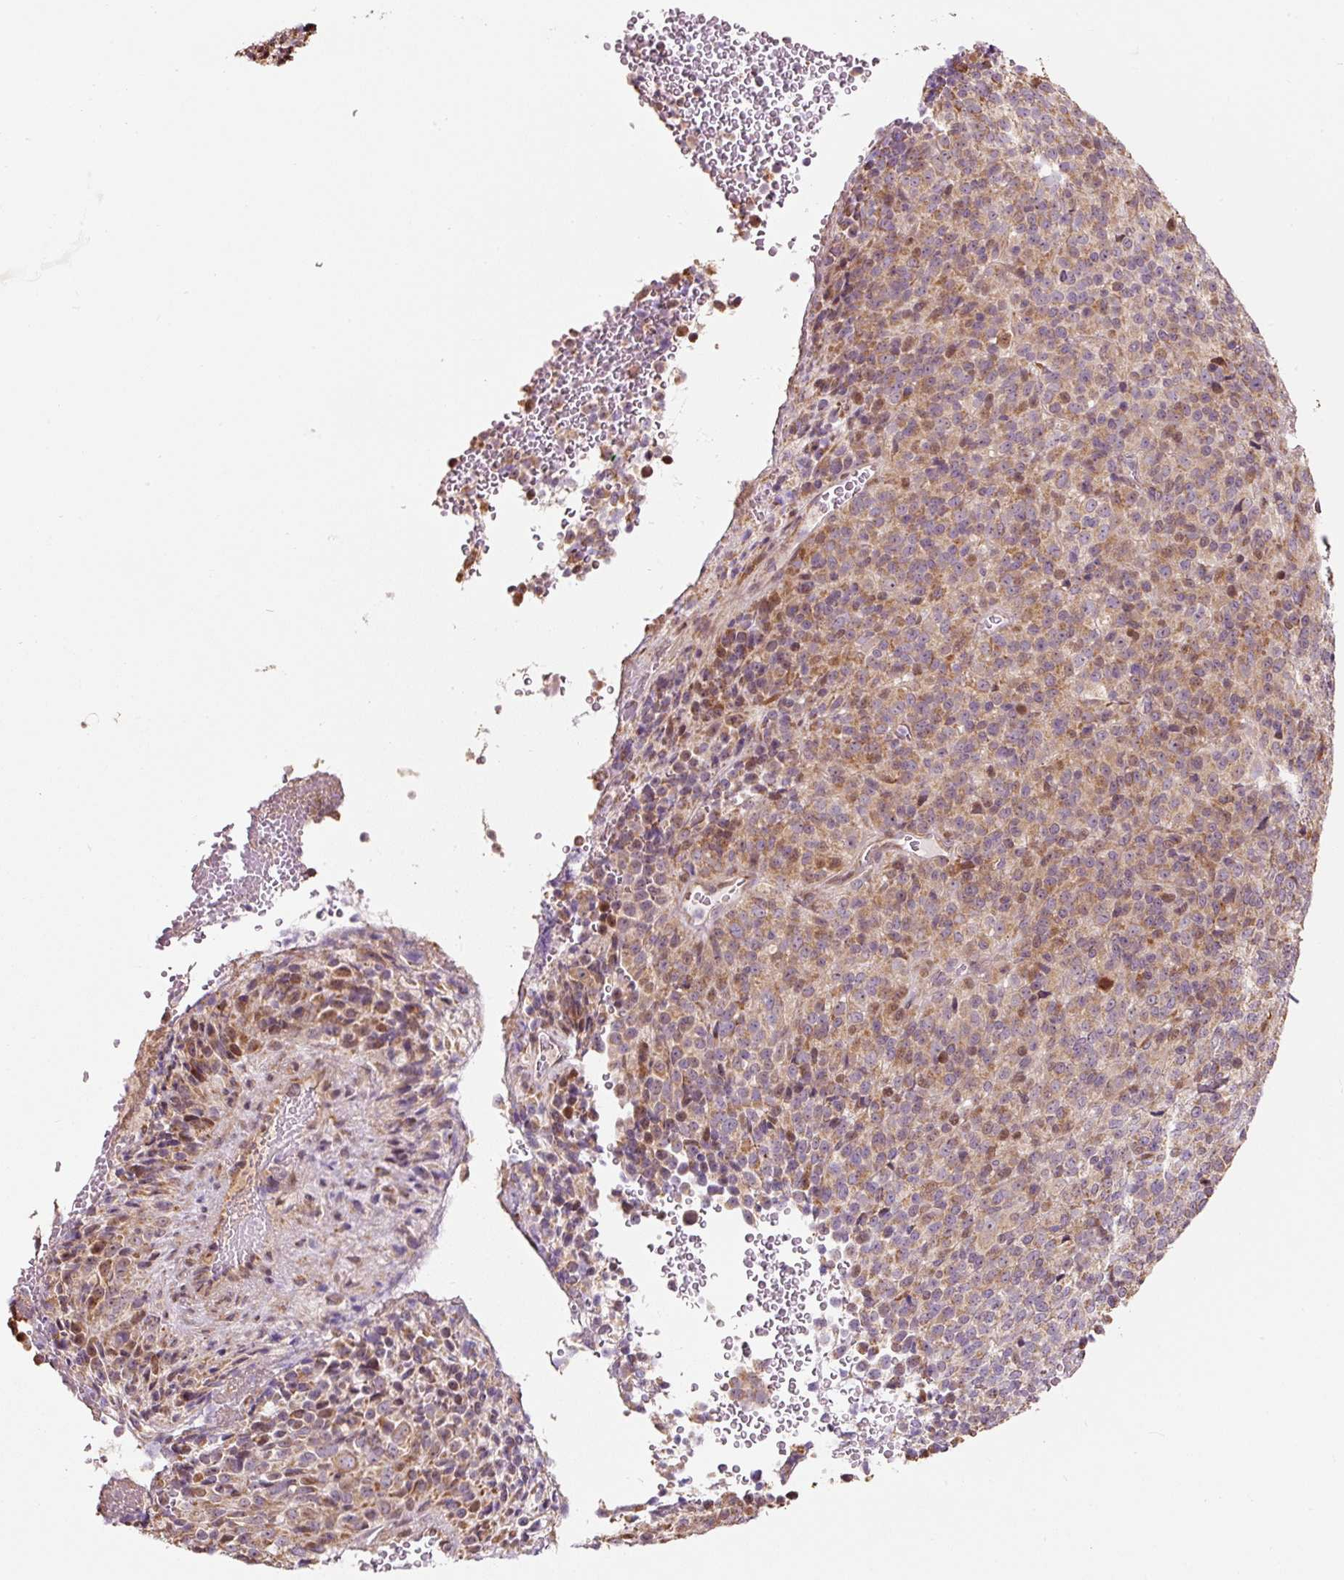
{"staining": {"intensity": "moderate", "quantity": "25%-75%", "location": "cytoplasmic/membranous"}, "tissue": "melanoma", "cell_type": "Tumor cells", "image_type": "cancer", "snomed": [{"axis": "morphology", "description": "Malignant melanoma, Metastatic site"}, {"axis": "topography", "description": "Brain"}], "caption": "A photomicrograph showing moderate cytoplasmic/membranous expression in about 25%-75% of tumor cells in malignant melanoma (metastatic site), as visualized by brown immunohistochemical staining.", "gene": "ETF1", "patient": {"sex": "female", "age": 56}}